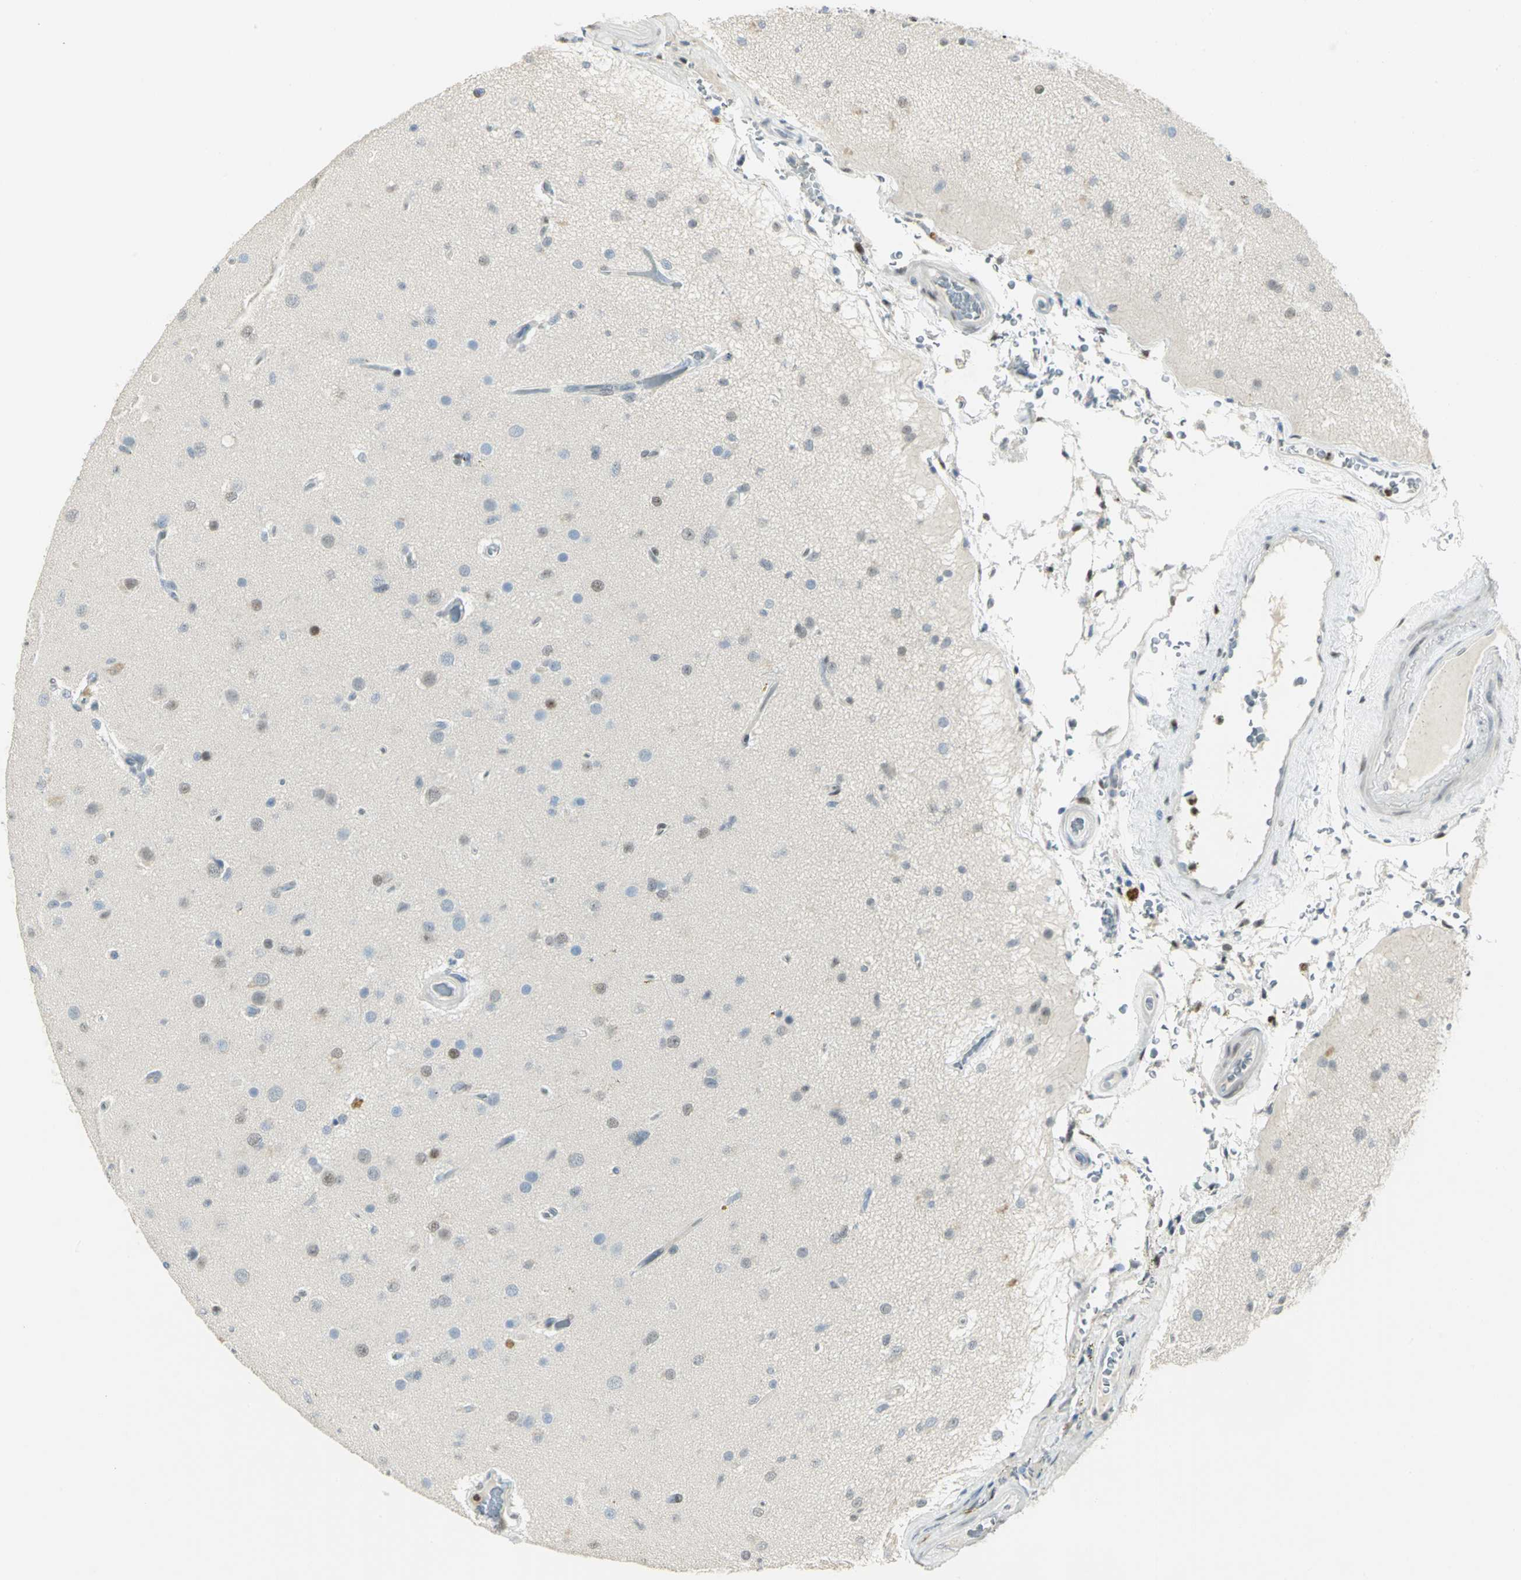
{"staining": {"intensity": "negative", "quantity": "none", "location": "none"}, "tissue": "glioma", "cell_type": "Tumor cells", "image_type": "cancer", "snomed": [{"axis": "morphology", "description": "Glioma, malignant, High grade"}, {"axis": "topography", "description": "Brain"}], "caption": "Tumor cells show no significant protein positivity in malignant glioma (high-grade). (IHC, brightfield microscopy, high magnification).", "gene": "BCL6", "patient": {"sex": "male", "age": 33}}